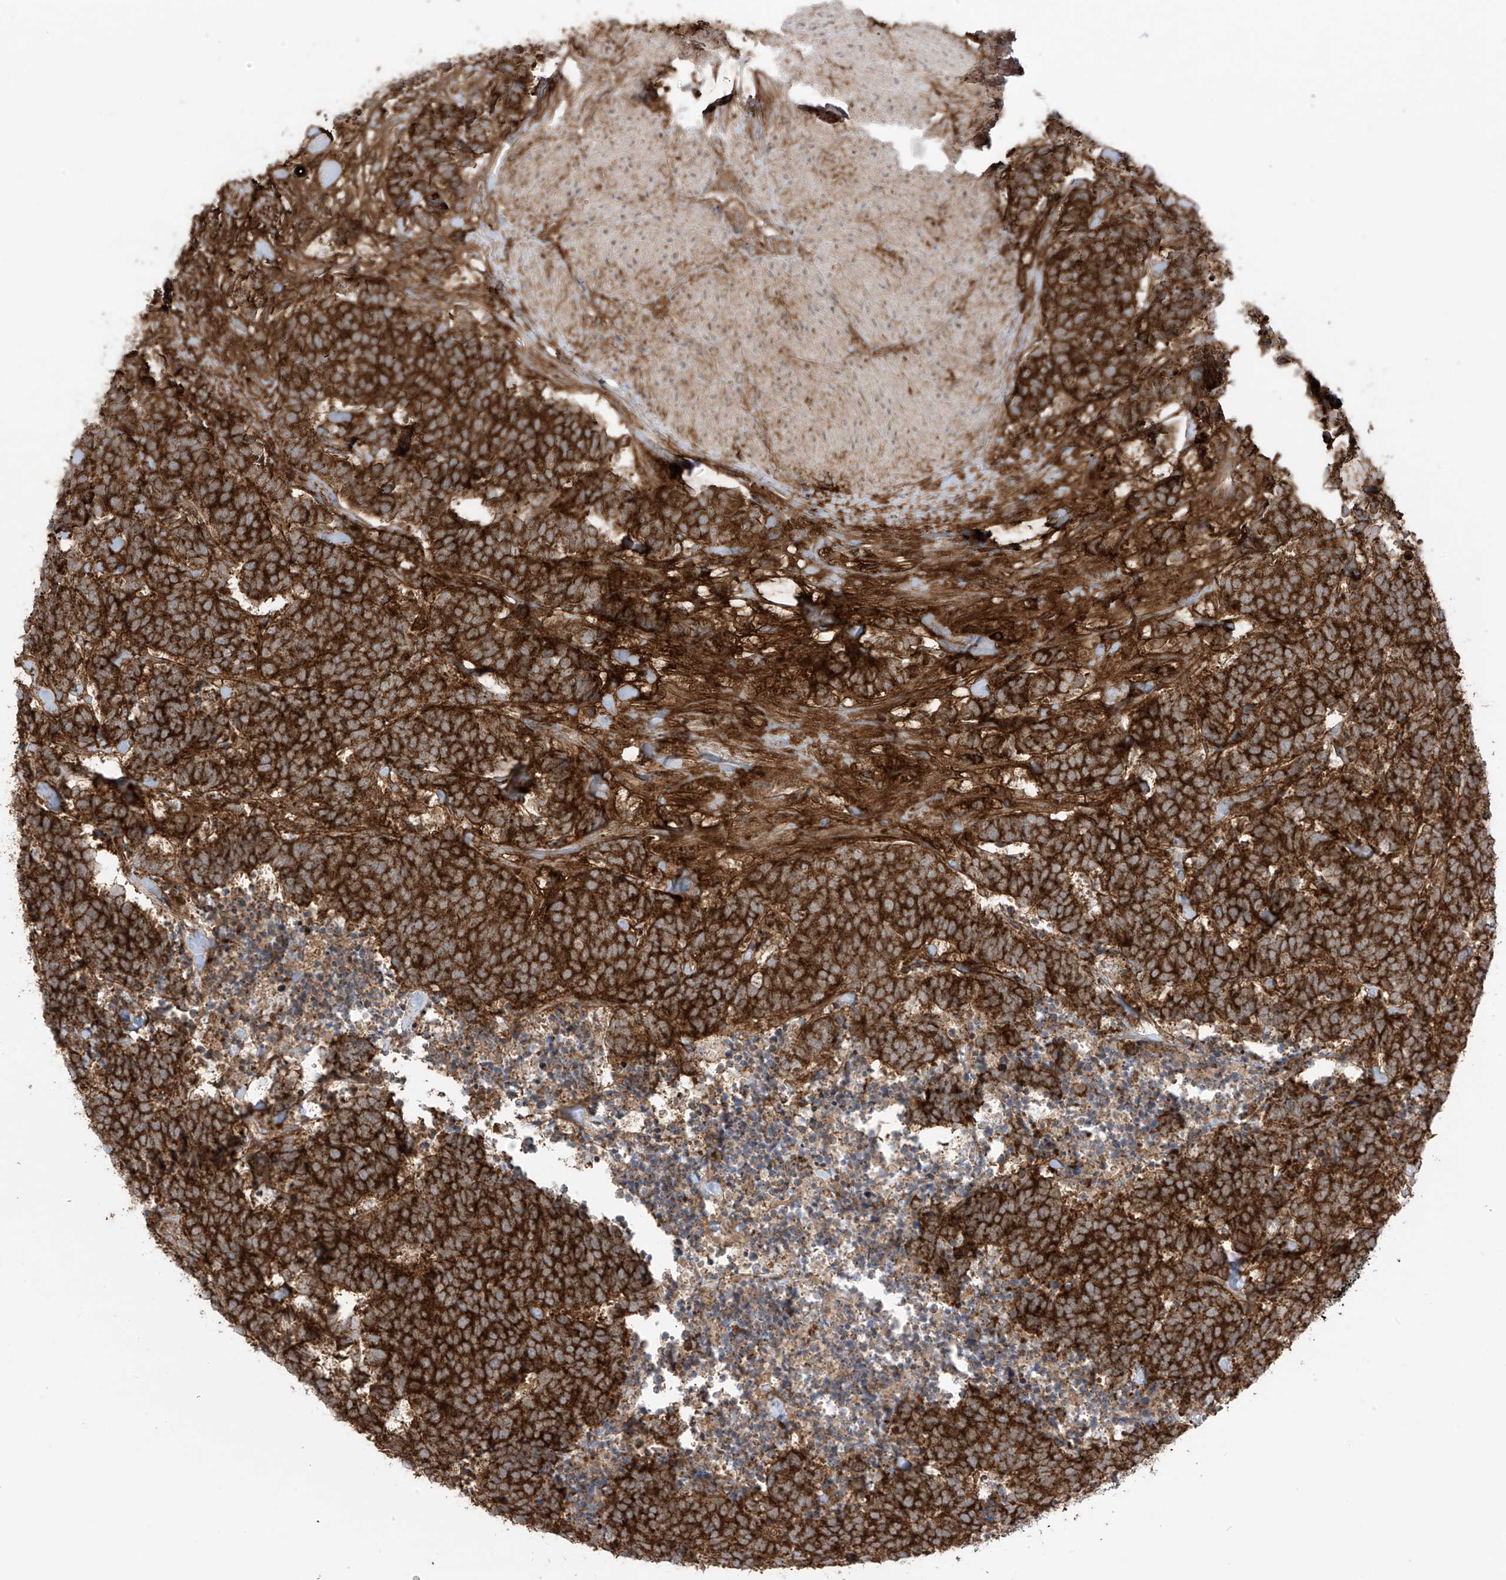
{"staining": {"intensity": "strong", "quantity": ">75%", "location": "cytoplasmic/membranous"}, "tissue": "carcinoid", "cell_type": "Tumor cells", "image_type": "cancer", "snomed": [{"axis": "morphology", "description": "Carcinoma, NOS"}, {"axis": "morphology", "description": "Carcinoid, malignant, NOS"}, {"axis": "topography", "description": "Urinary bladder"}], "caption": "Approximately >75% of tumor cells in human carcinoid (malignant) exhibit strong cytoplasmic/membranous protein positivity as visualized by brown immunohistochemical staining.", "gene": "REPS1", "patient": {"sex": "male", "age": 57}}